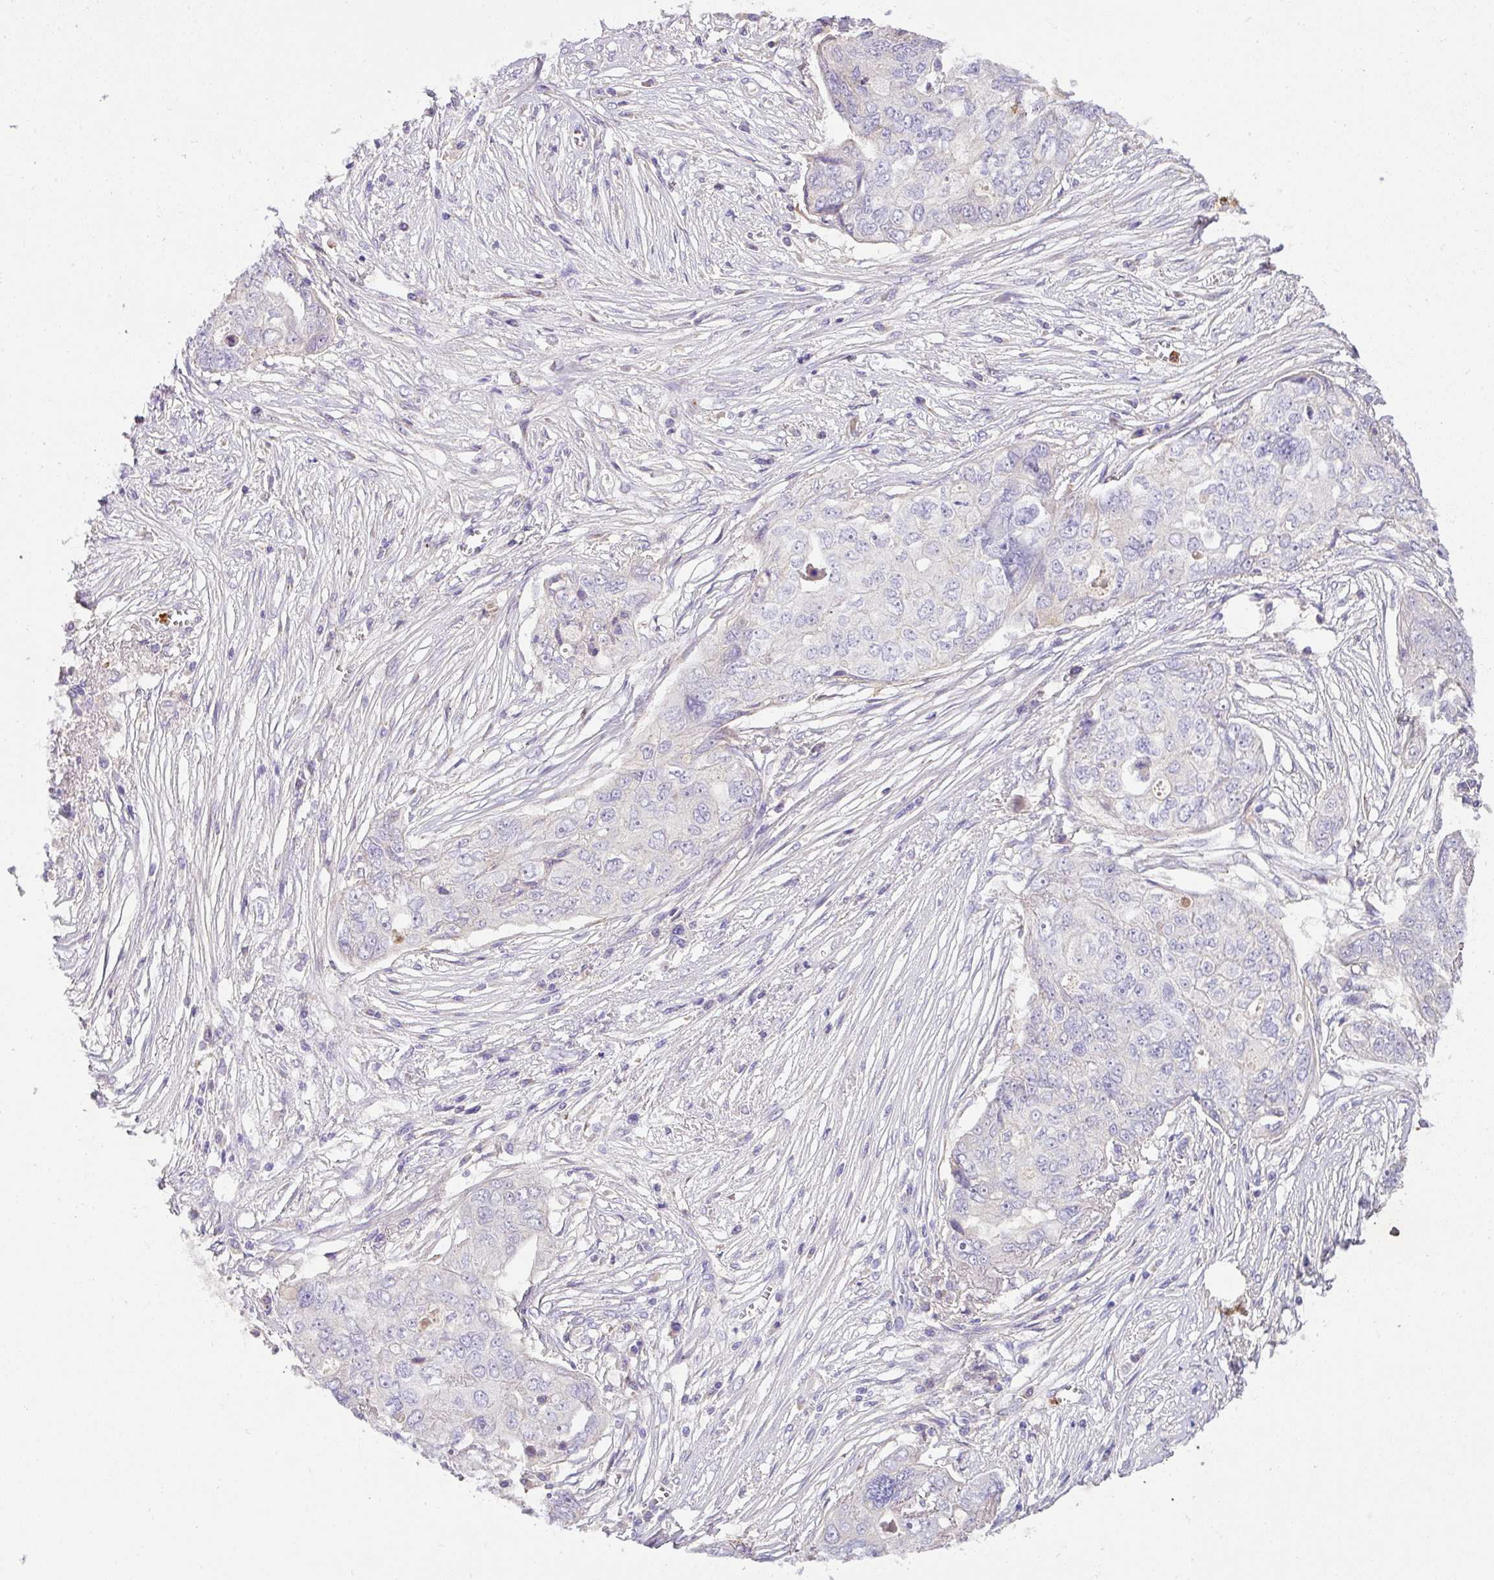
{"staining": {"intensity": "negative", "quantity": "none", "location": "none"}, "tissue": "ovarian cancer", "cell_type": "Tumor cells", "image_type": "cancer", "snomed": [{"axis": "morphology", "description": "Carcinoma, endometroid"}, {"axis": "topography", "description": "Ovary"}], "caption": "Histopathology image shows no significant protein expression in tumor cells of ovarian endometroid carcinoma.", "gene": "CRISP3", "patient": {"sex": "female", "age": 70}}